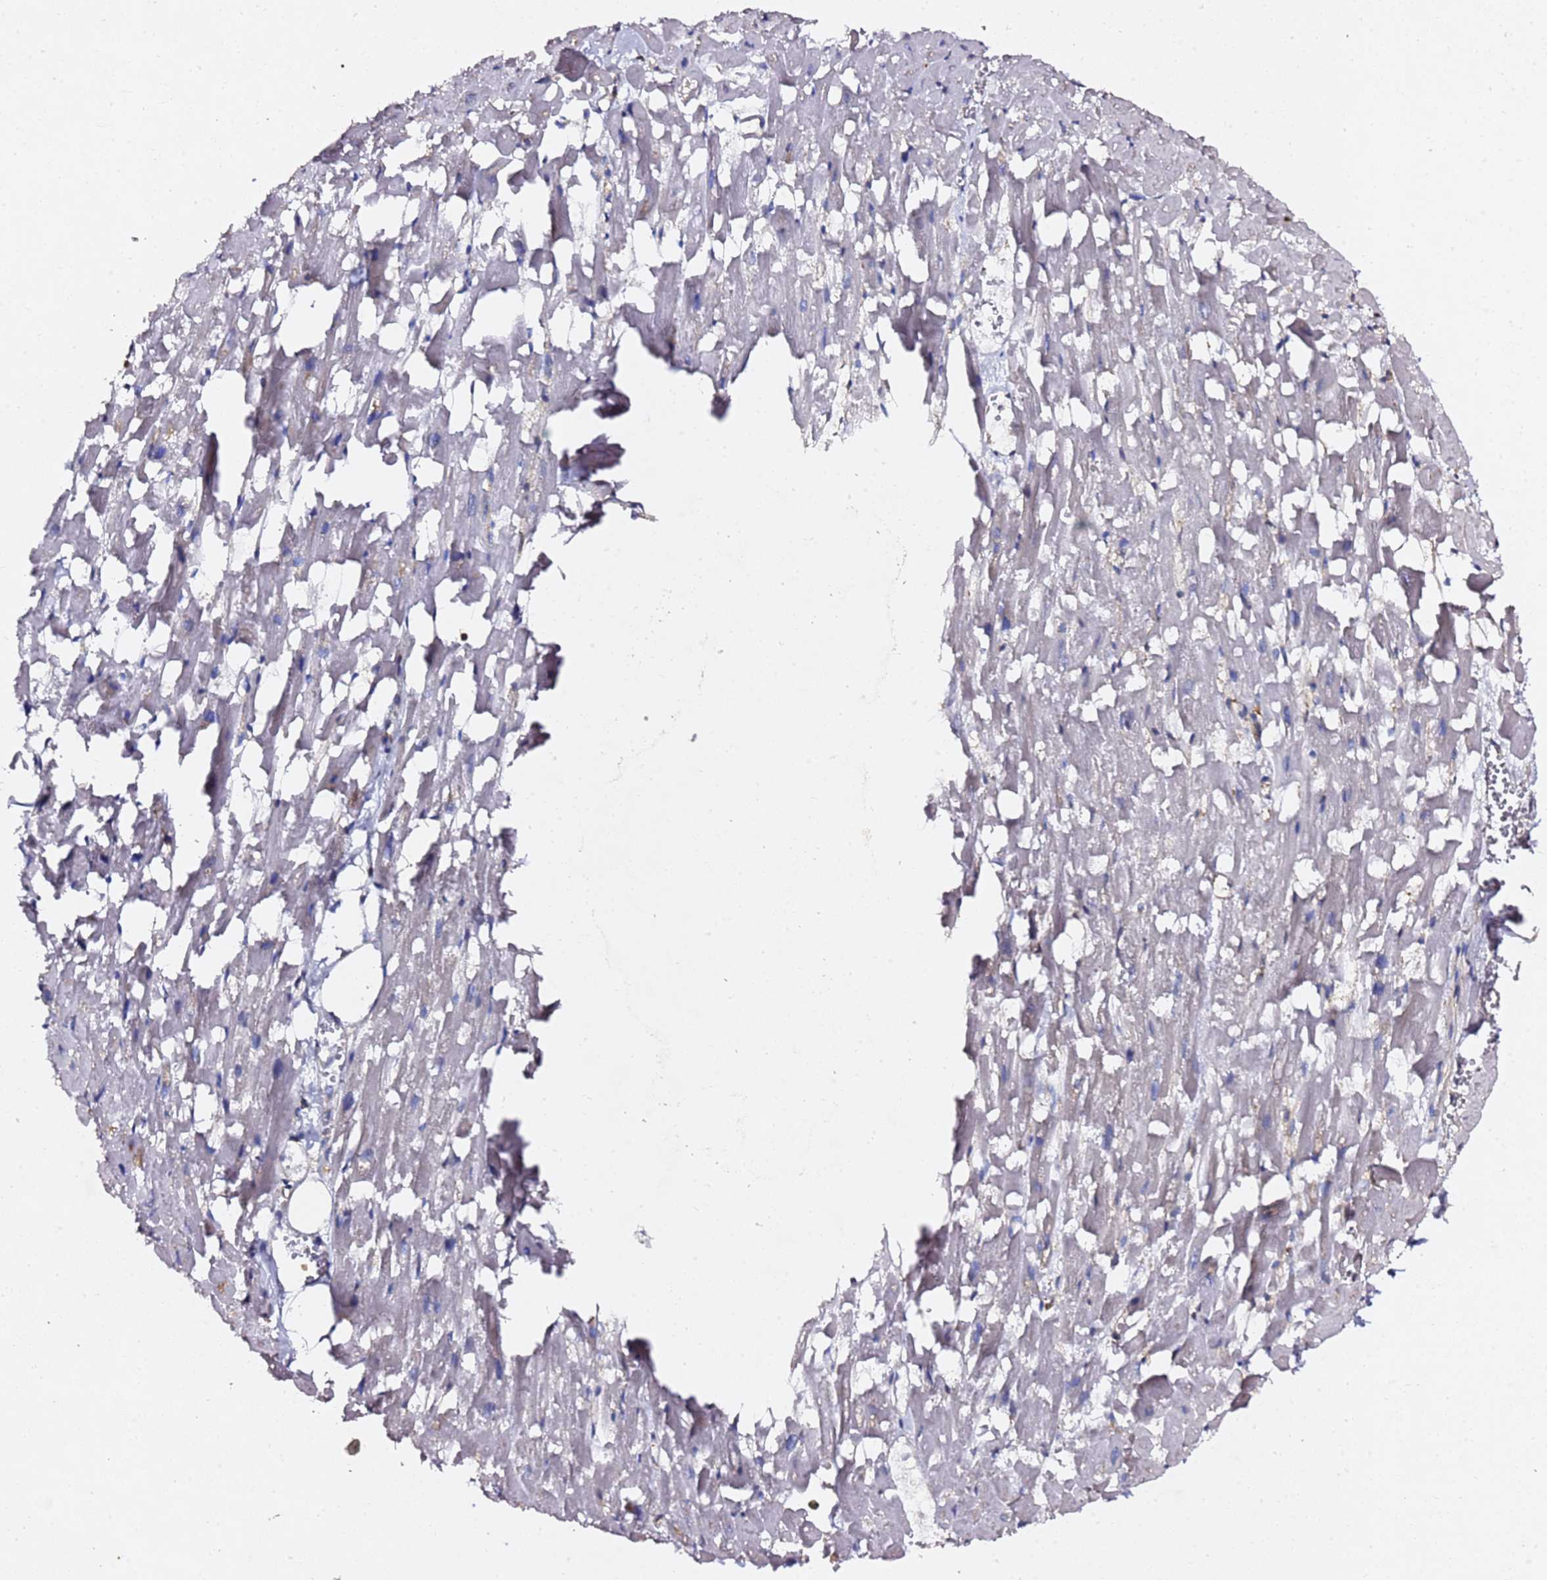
{"staining": {"intensity": "weak", "quantity": "25%-75%", "location": "cytoplasmic/membranous"}, "tissue": "heart muscle", "cell_type": "Cardiomyocytes", "image_type": "normal", "snomed": [{"axis": "morphology", "description": "Normal tissue, NOS"}, {"axis": "topography", "description": "Heart"}], "caption": "The image shows a brown stain indicating the presence of a protein in the cytoplasmic/membranous of cardiomyocytes in heart muscle. (DAB IHC with brightfield microscopy, high magnification).", "gene": "TPST1", "patient": {"sex": "female", "age": 64}}